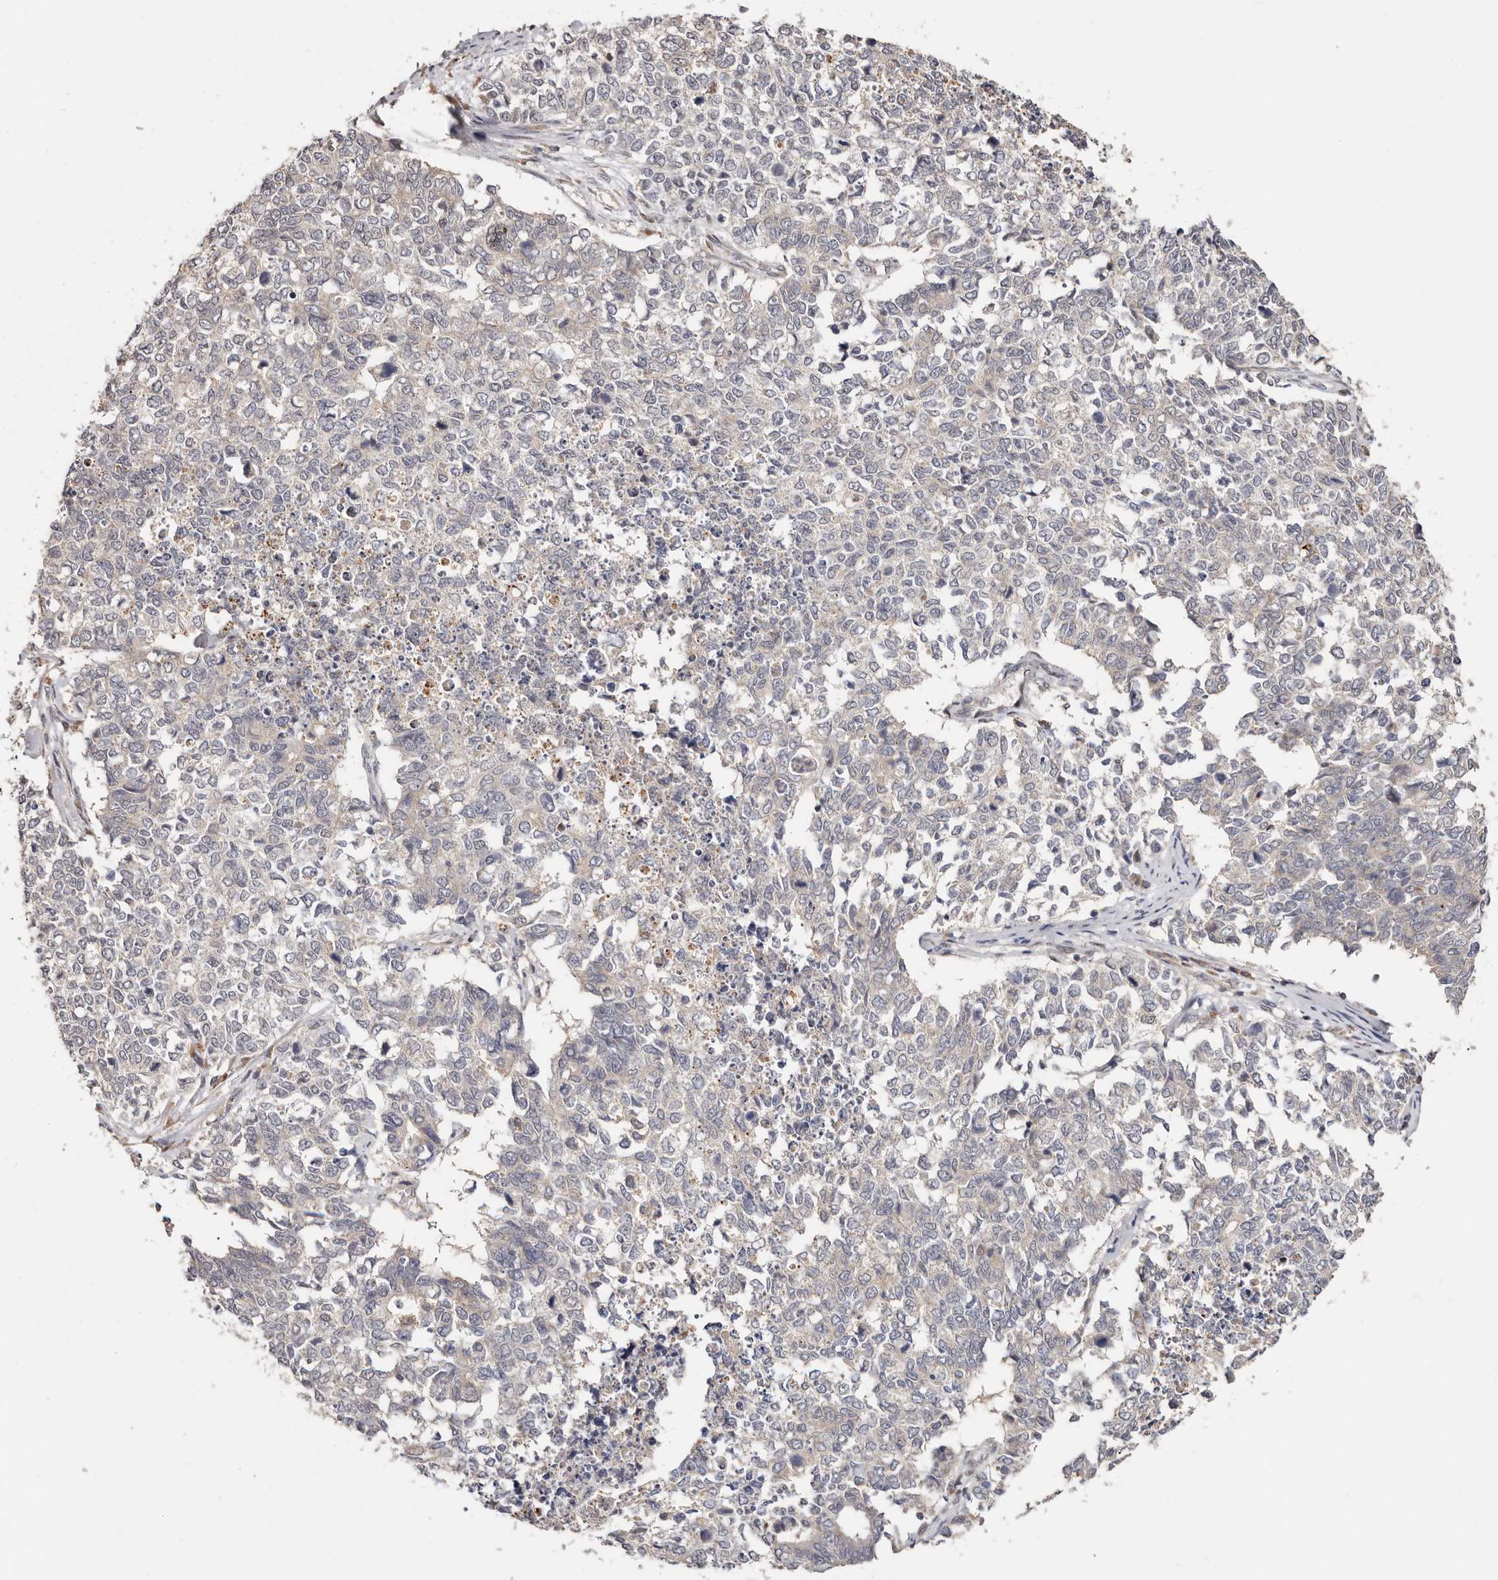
{"staining": {"intensity": "negative", "quantity": "none", "location": "none"}, "tissue": "cervical cancer", "cell_type": "Tumor cells", "image_type": "cancer", "snomed": [{"axis": "morphology", "description": "Squamous cell carcinoma, NOS"}, {"axis": "topography", "description": "Cervix"}], "caption": "Immunohistochemistry (IHC) of human squamous cell carcinoma (cervical) shows no positivity in tumor cells.", "gene": "USP33", "patient": {"sex": "female", "age": 63}}